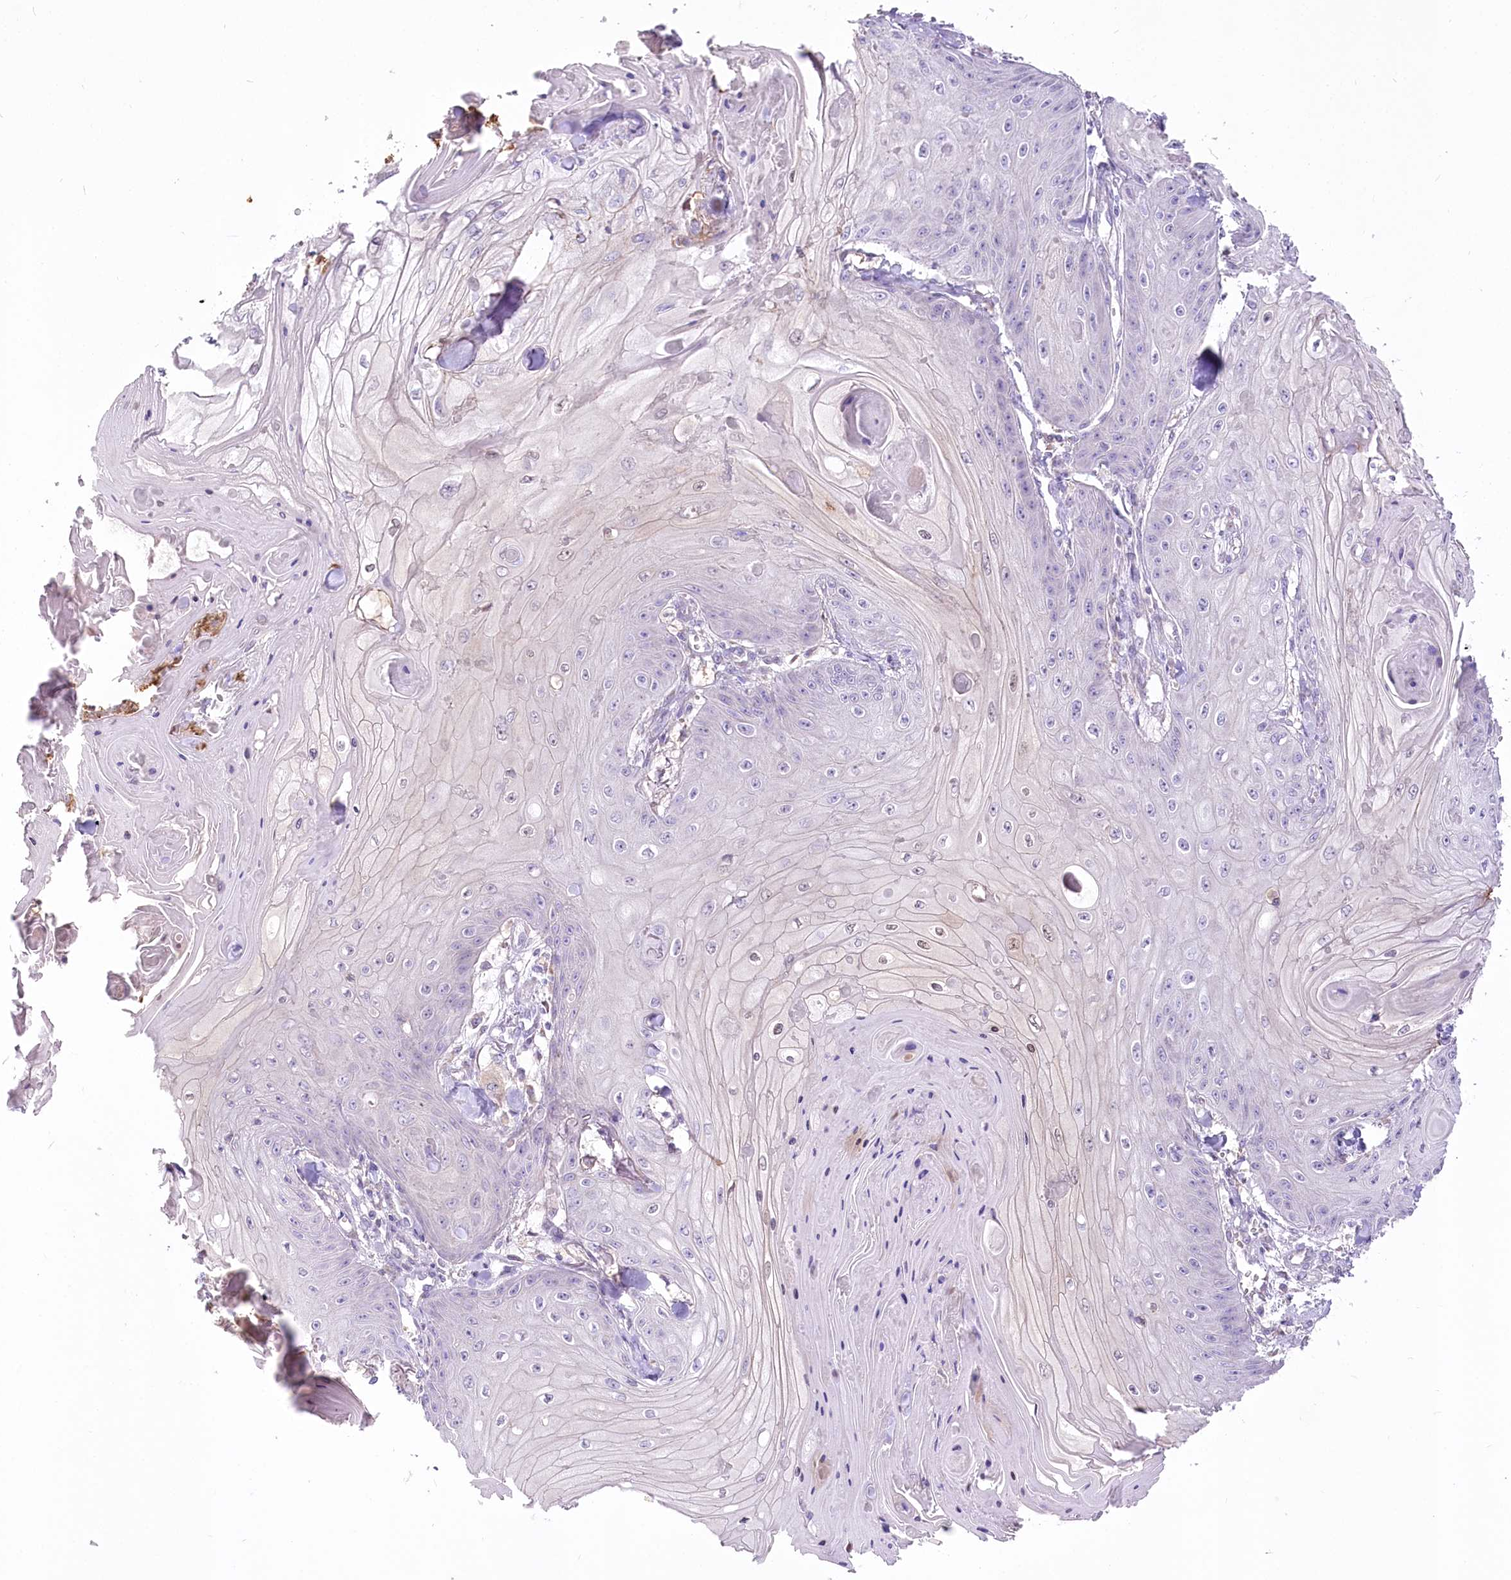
{"staining": {"intensity": "negative", "quantity": "none", "location": "none"}, "tissue": "skin cancer", "cell_type": "Tumor cells", "image_type": "cancer", "snomed": [{"axis": "morphology", "description": "Squamous cell carcinoma, NOS"}, {"axis": "topography", "description": "Skin"}], "caption": "Immunohistochemical staining of skin squamous cell carcinoma exhibits no significant staining in tumor cells.", "gene": "DPYD", "patient": {"sex": "male", "age": 74}}